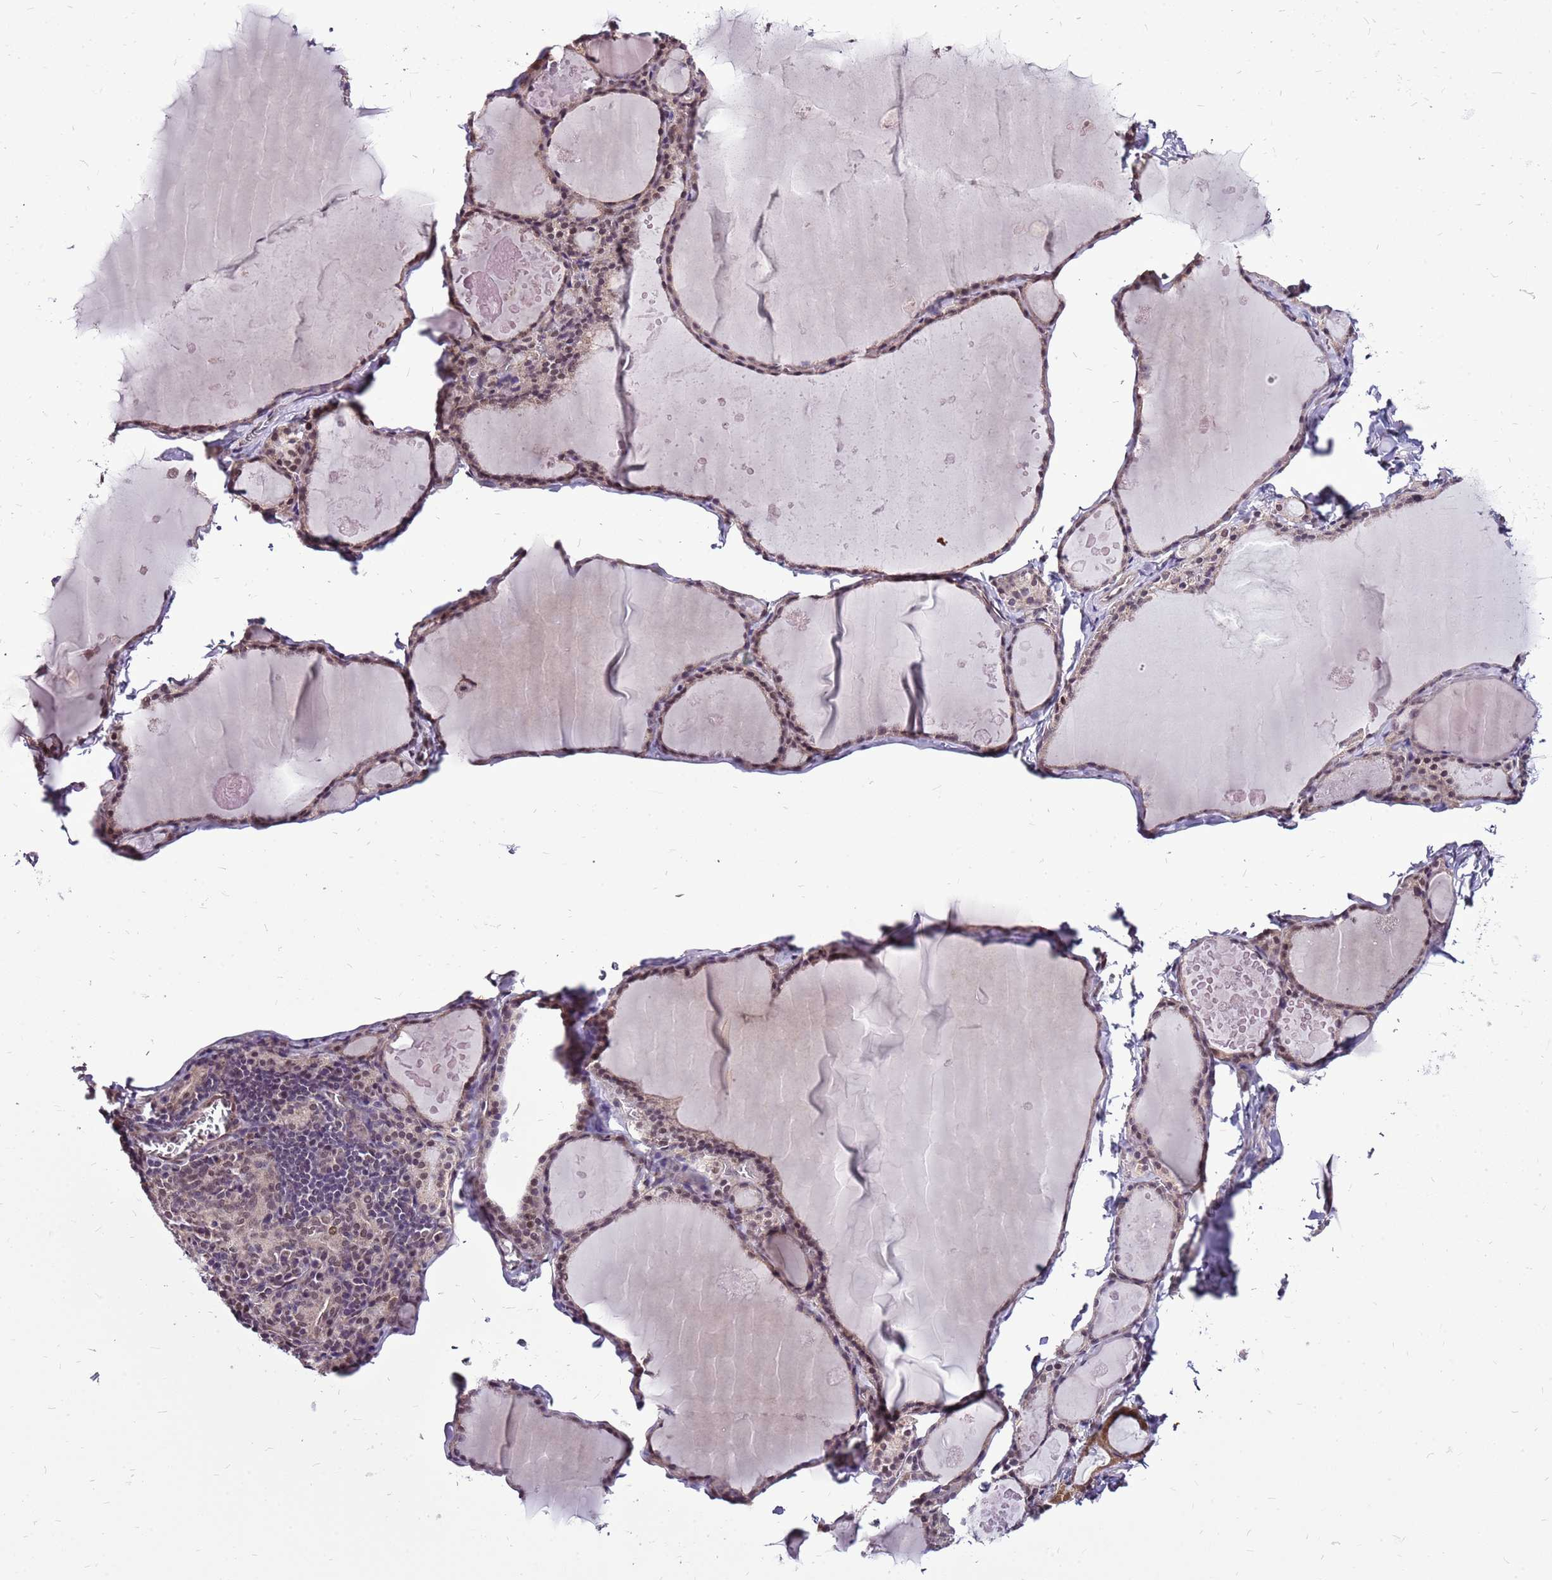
{"staining": {"intensity": "weak", "quantity": ">75%", "location": "cytoplasmic/membranous"}, "tissue": "thyroid gland", "cell_type": "Glandular cells", "image_type": "normal", "snomed": [{"axis": "morphology", "description": "Normal tissue, NOS"}, {"axis": "topography", "description": "Thyroid gland"}], "caption": "Immunohistochemistry histopathology image of normal thyroid gland stained for a protein (brown), which exhibits low levels of weak cytoplasmic/membranous expression in approximately >75% of glandular cells.", "gene": "CCDC166", "patient": {"sex": "male", "age": 56}}